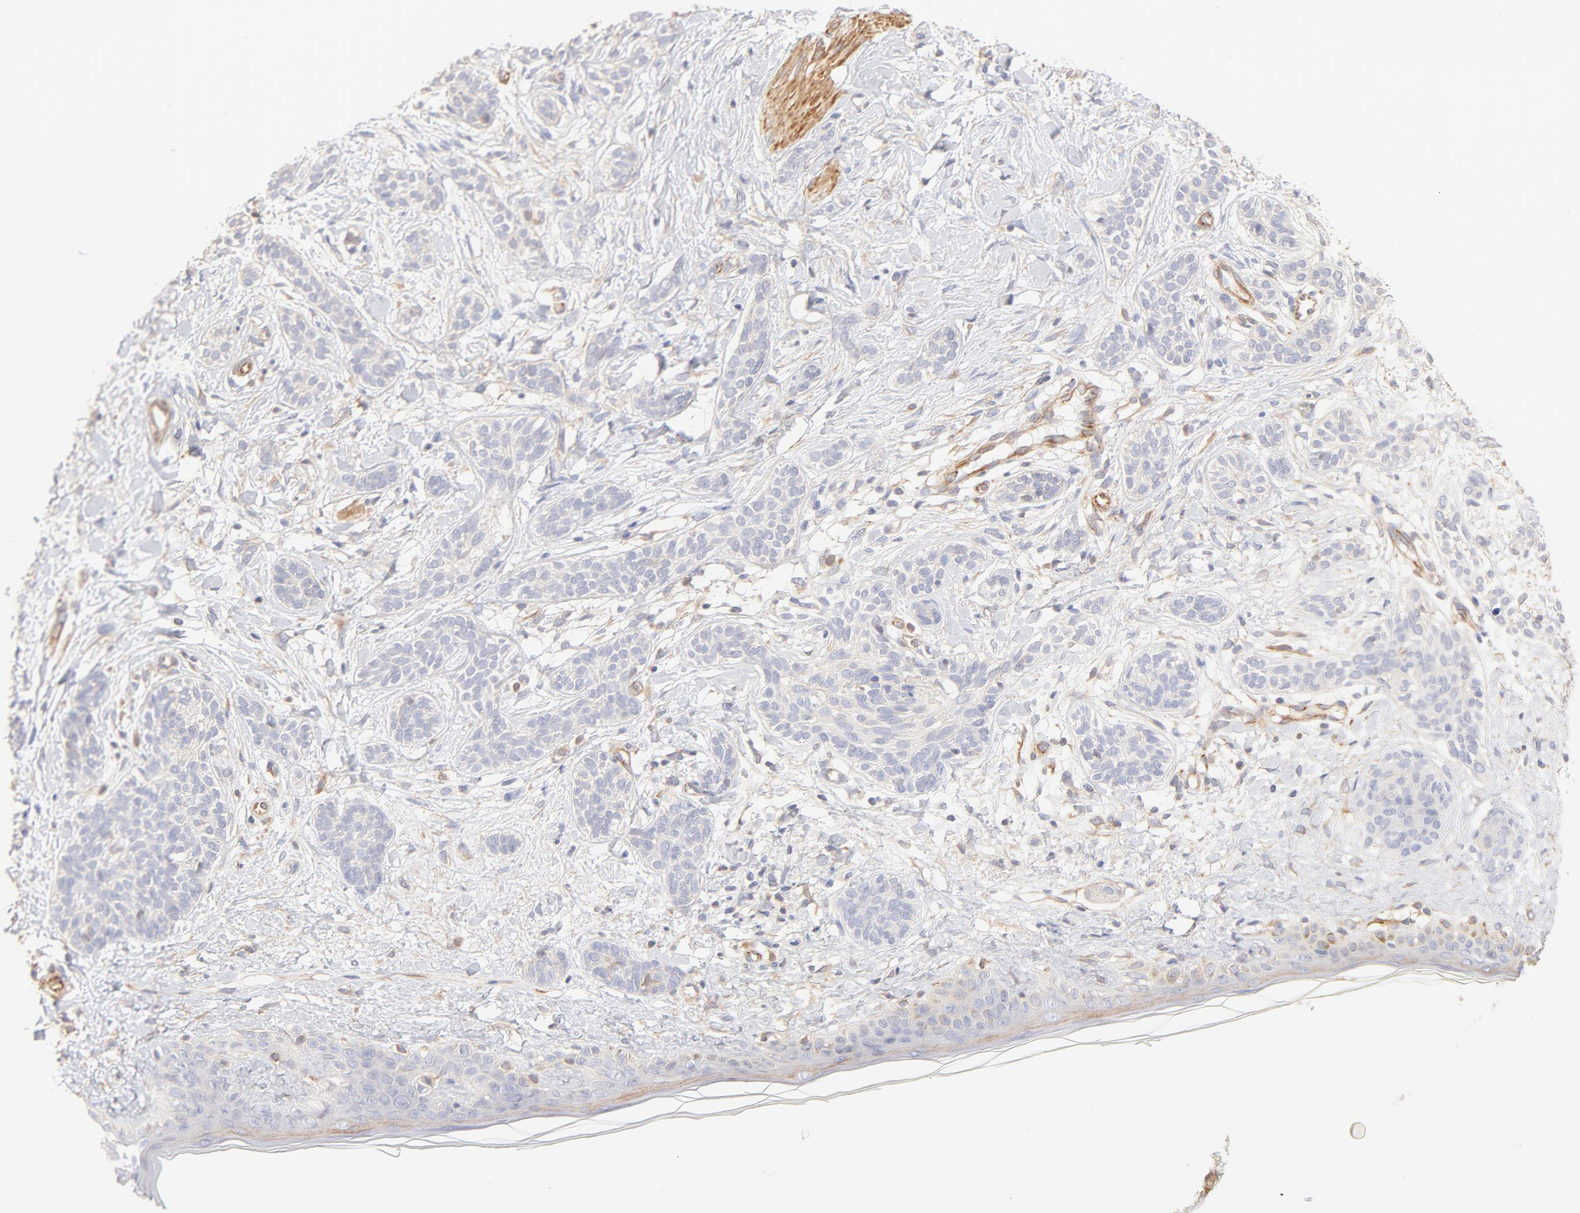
{"staining": {"intensity": "negative", "quantity": "none", "location": "none"}, "tissue": "skin cancer", "cell_type": "Tumor cells", "image_type": "cancer", "snomed": [{"axis": "morphology", "description": "Normal tissue, NOS"}, {"axis": "morphology", "description": "Basal cell carcinoma"}, {"axis": "topography", "description": "Skin"}], "caption": "Immunohistochemical staining of skin basal cell carcinoma shows no significant expression in tumor cells.", "gene": "LDLRAP1", "patient": {"sex": "male", "age": 63}}